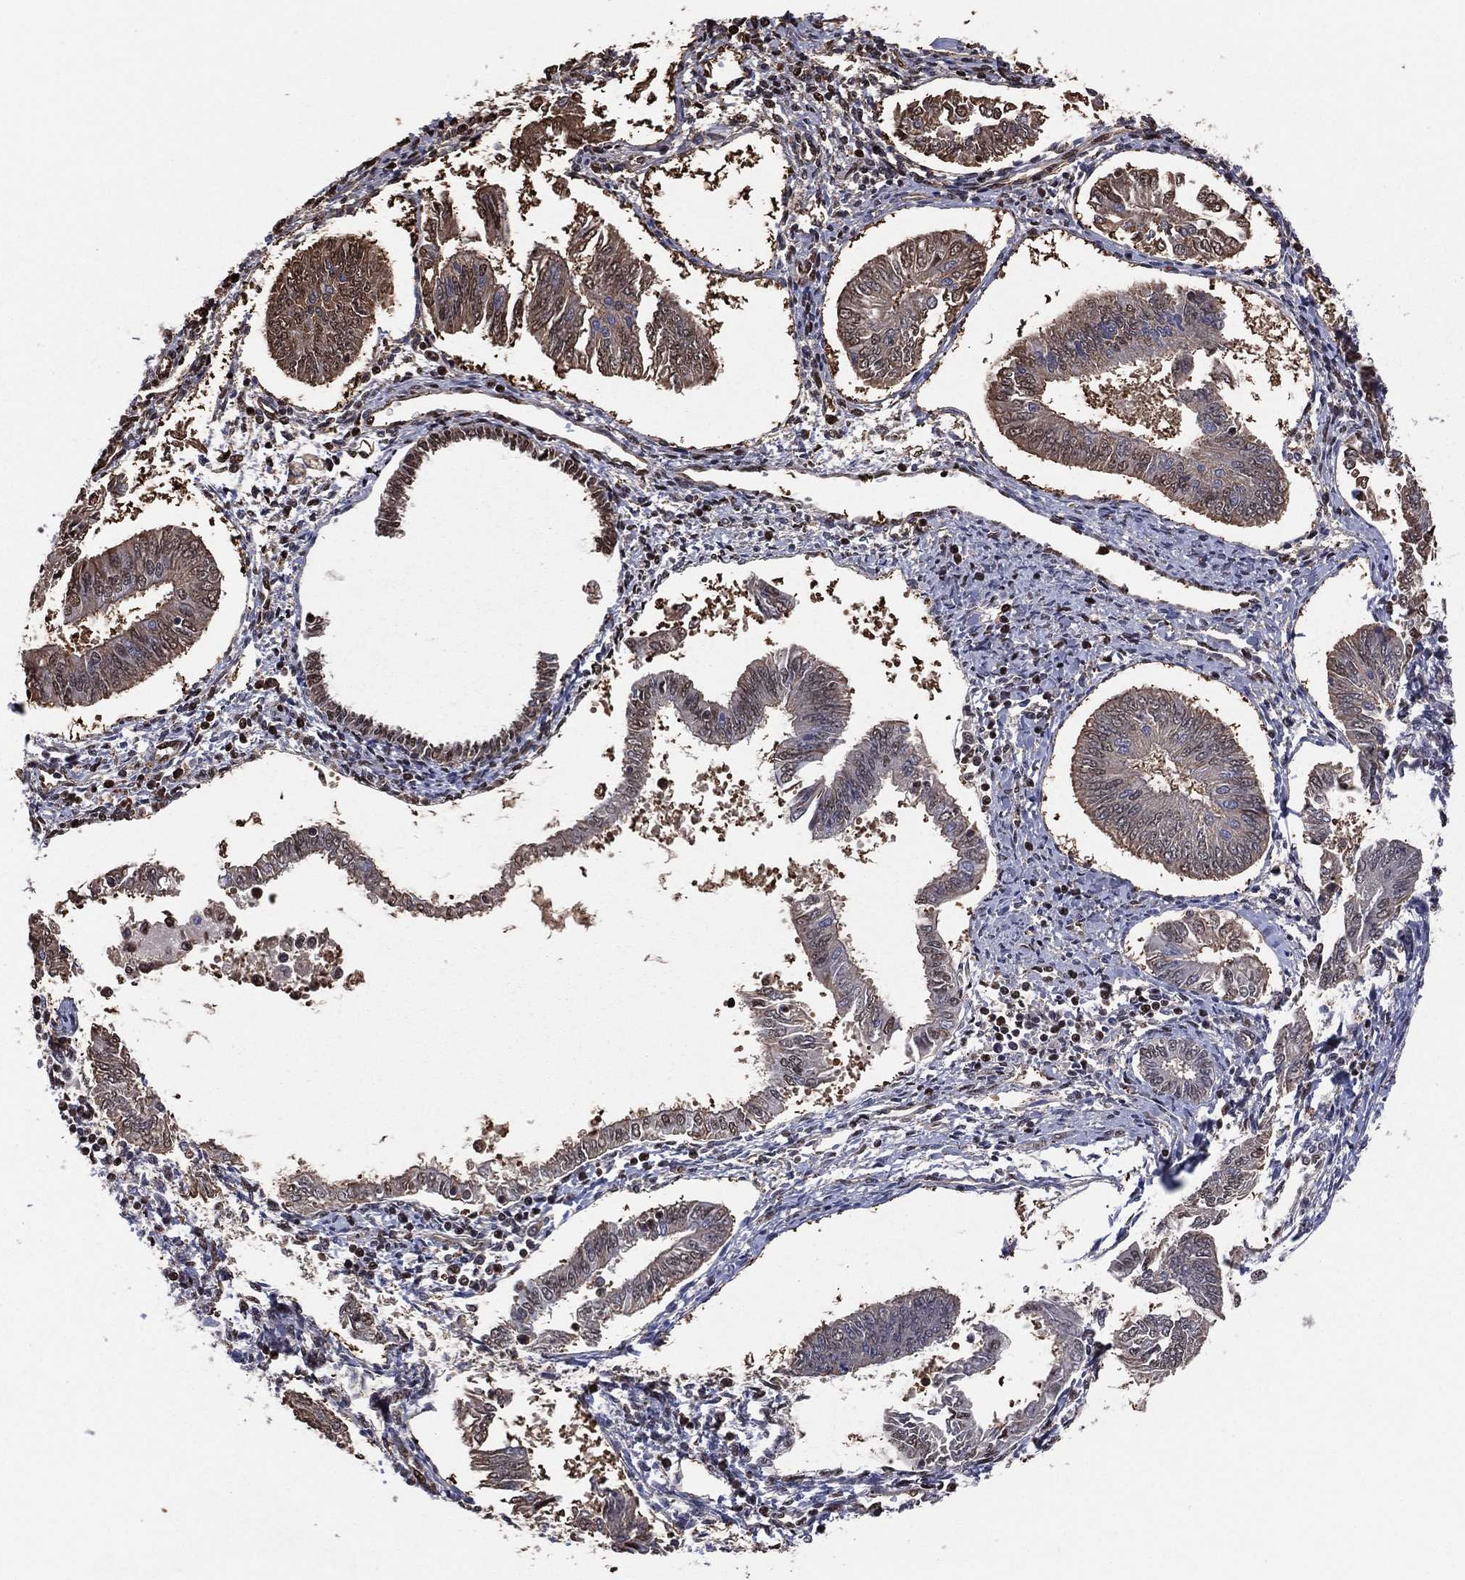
{"staining": {"intensity": "moderate", "quantity": "25%-75%", "location": "cytoplasmic/membranous,nuclear"}, "tissue": "endometrial cancer", "cell_type": "Tumor cells", "image_type": "cancer", "snomed": [{"axis": "morphology", "description": "Adenocarcinoma, NOS"}, {"axis": "topography", "description": "Endometrium"}], "caption": "About 25%-75% of tumor cells in human endometrial cancer (adenocarcinoma) display moderate cytoplasmic/membranous and nuclear protein positivity as visualized by brown immunohistochemical staining.", "gene": "GAPDH", "patient": {"sex": "female", "age": 58}}